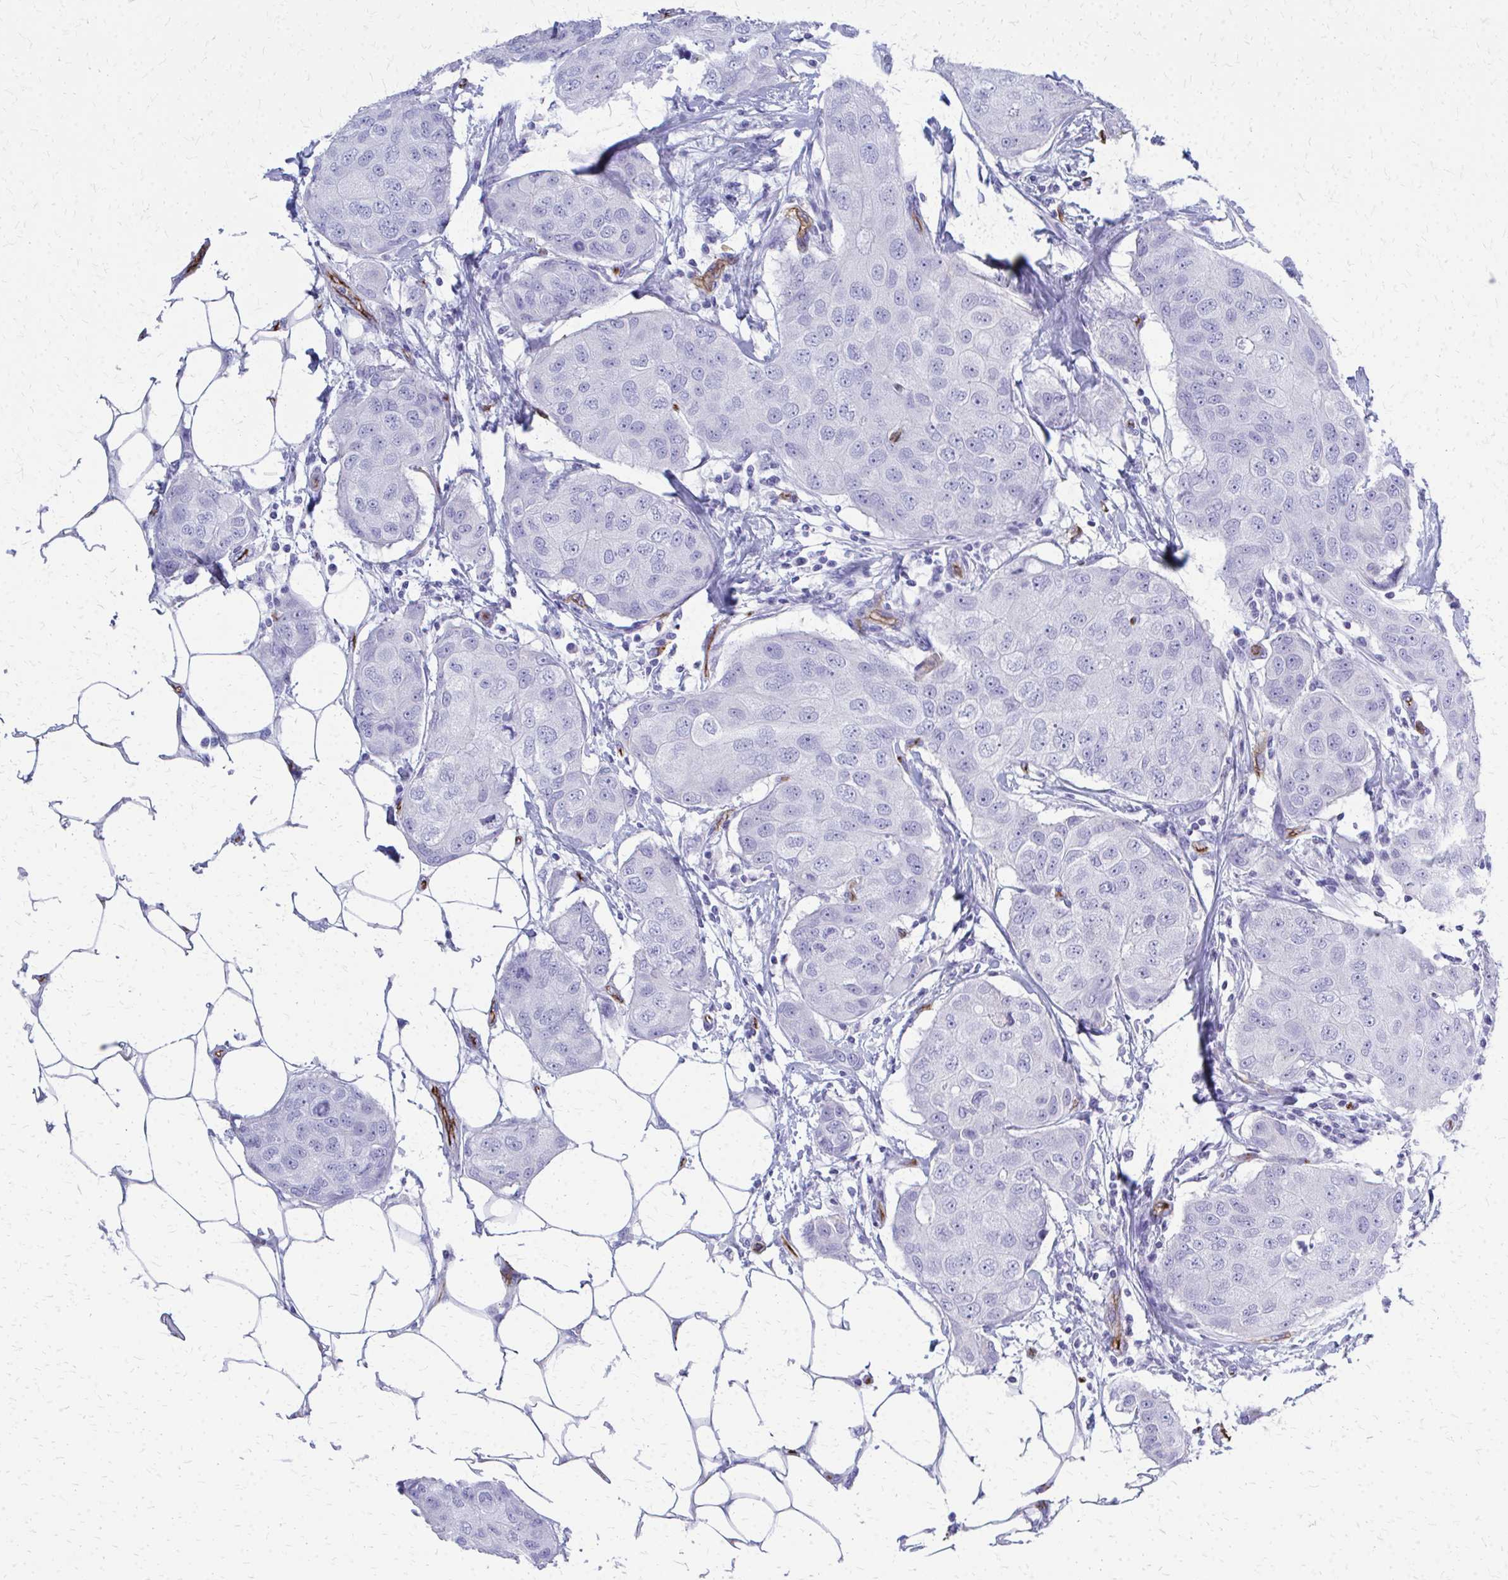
{"staining": {"intensity": "negative", "quantity": "none", "location": "none"}, "tissue": "breast cancer", "cell_type": "Tumor cells", "image_type": "cancer", "snomed": [{"axis": "morphology", "description": "Duct carcinoma"}, {"axis": "topography", "description": "Breast"}, {"axis": "topography", "description": "Lymph node"}], "caption": "The immunohistochemistry (IHC) image has no significant positivity in tumor cells of breast cancer (intraductal carcinoma) tissue.", "gene": "TPSG1", "patient": {"sex": "female", "age": 80}}